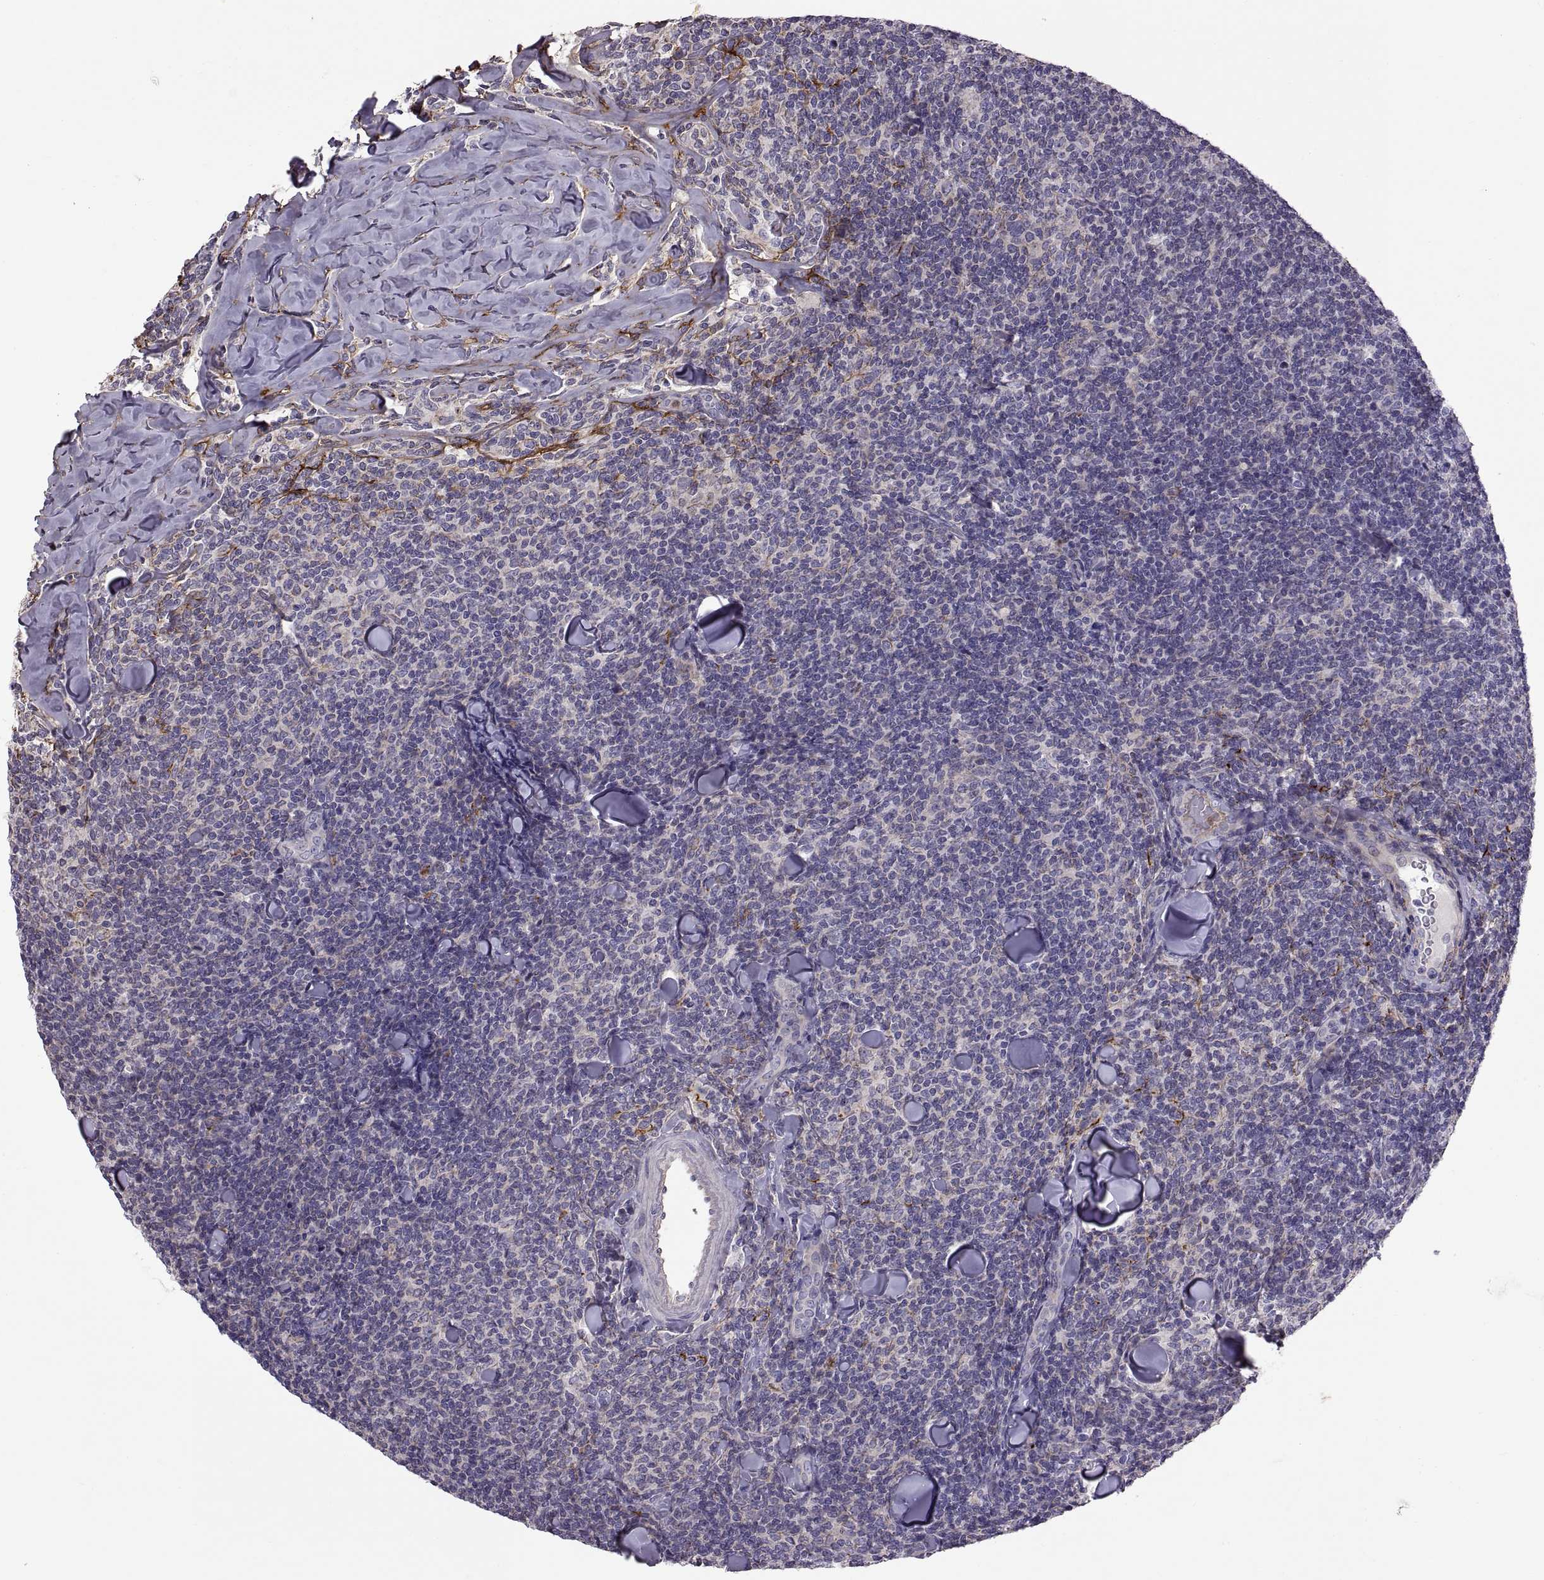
{"staining": {"intensity": "negative", "quantity": "none", "location": "none"}, "tissue": "lymphoma", "cell_type": "Tumor cells", "image_type": "cancer", "snomed": [{"axis": "morphology", "description": "Malignant lymphoma, non-Hodgkin's type, Low grade"}, {"axis": "topography", "description": "Lymph node"}], "caption": "A photomicrograph of low-grade malignant lymphoma, non-Hodgkin's type stained for a protein reveals no brown staining in tumor cells.", "gene": "EMILIN2", "patient": {"sex": "female", "age": 56}}